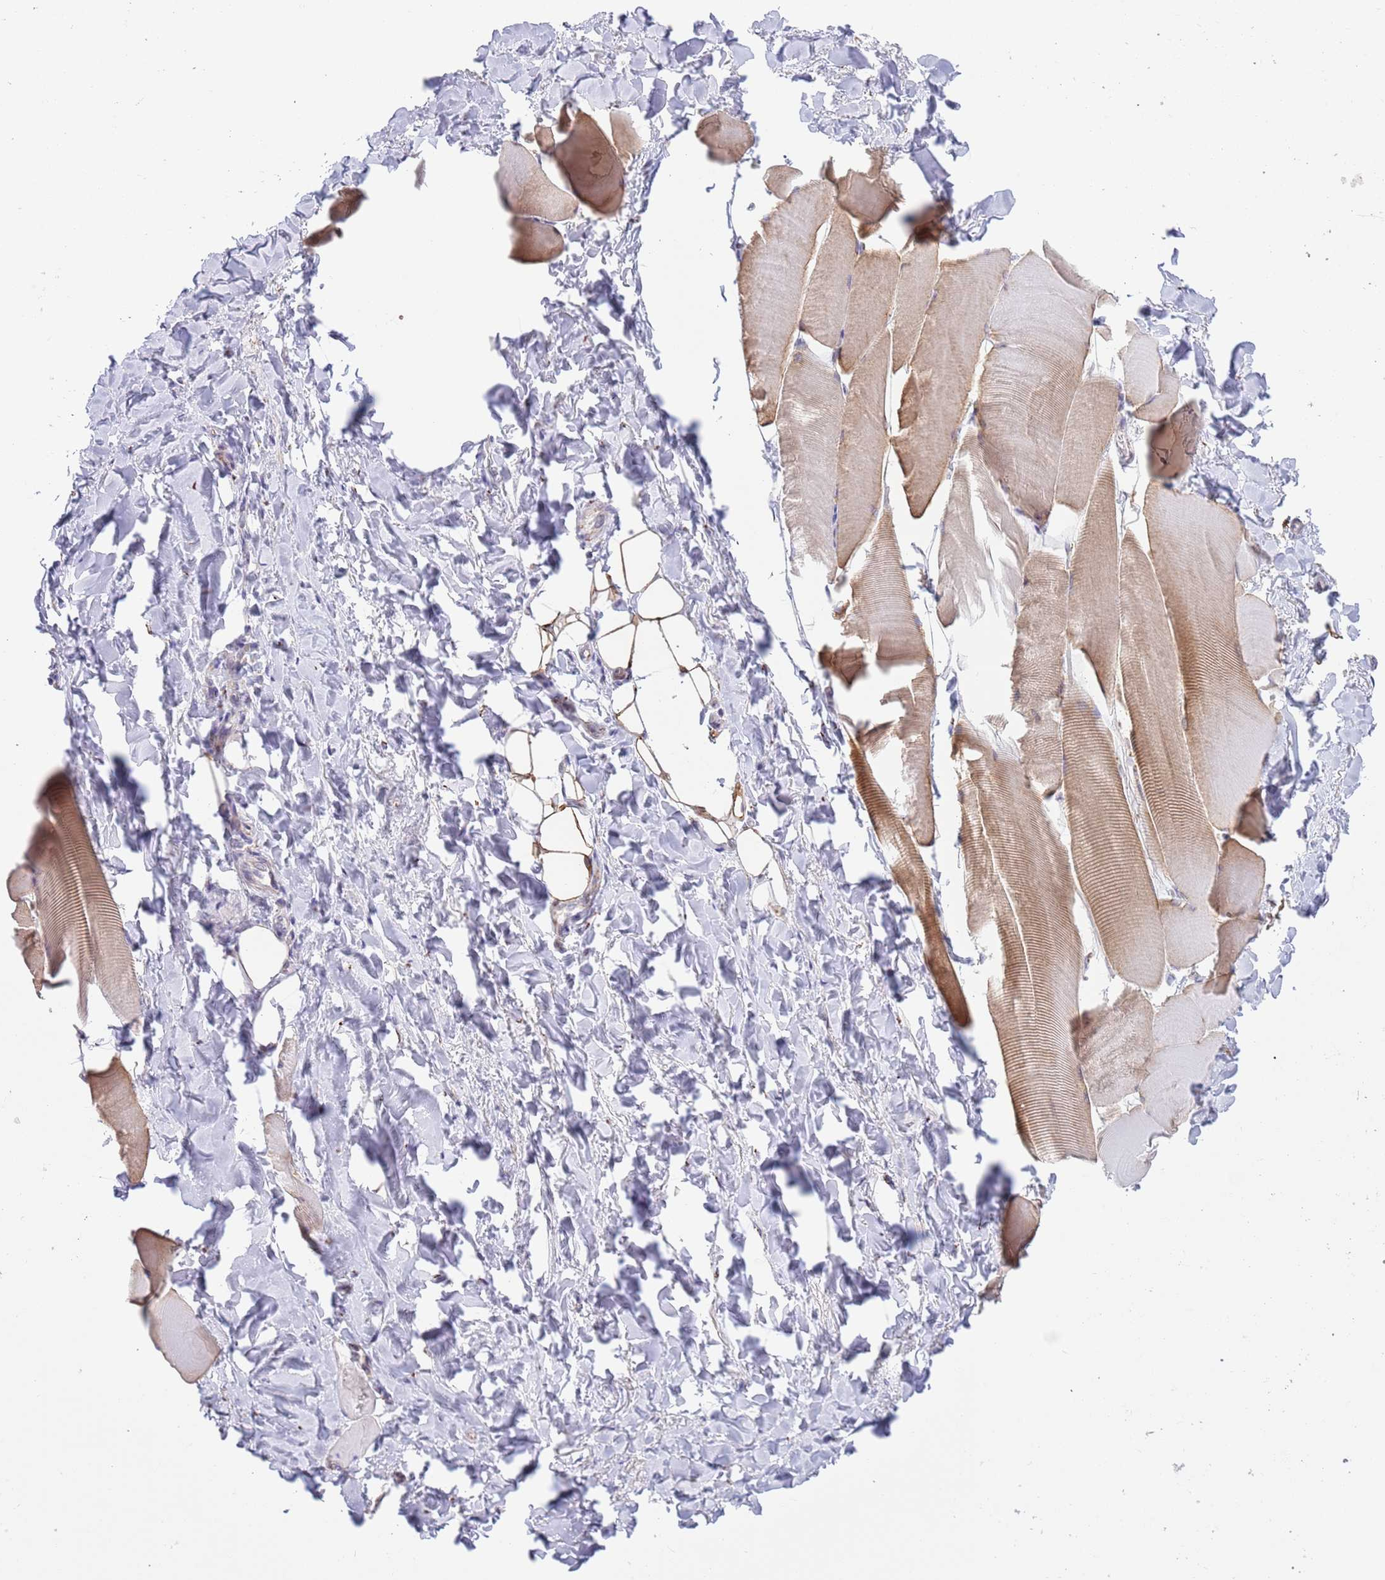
{"staining": {"intensity": "moderate", "quantity": "<25%", "location": "cytoplasmic/membranous"}, "tissue": "skeletal muscle", "cell_type": "Myocytes", "image_type": "normal", "snomed": [{"axis": "morphology", "description": "Normal tissue, NOS"}, {"axis": "topography", "description": "Skeletal muscle"}], "caption": "Unremarkable skeletal muscle reveals moderate cytoplasmic/membranous positivity in about <25% of myocytes, visualized by immunohistochemistry.", "gene": "C20orf96", "patient": {"sex": "male", "age": 25}}